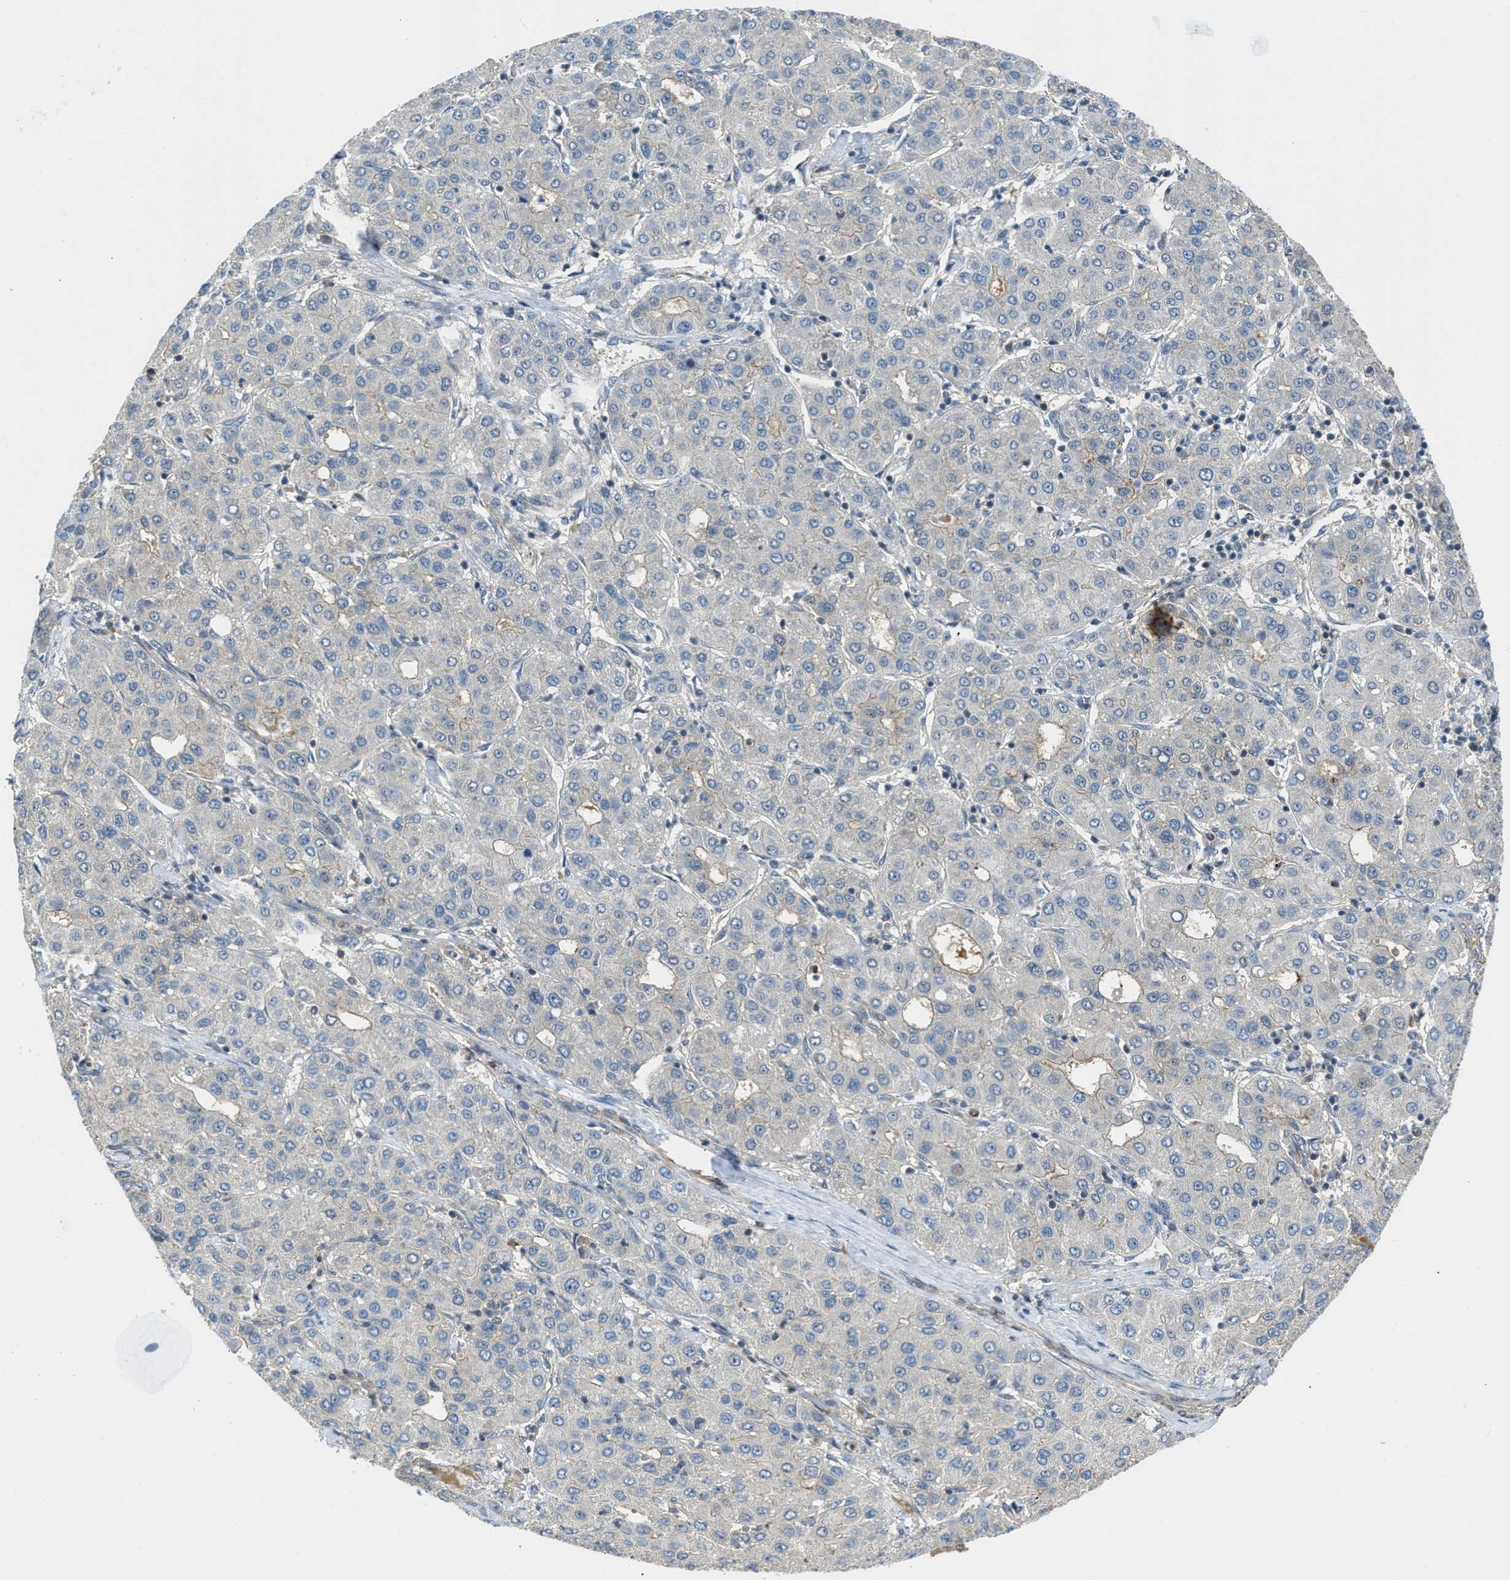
{"staining": {"intensity": "negative", "quantity": "none", "location": "none"}, "tissue": "liver cancer", "cell_type": "Tumor cells", "image_type": "cancer", "snomed": [{"axis": "morphology", "description": "Carcinoma, Hepatocellular, NOS"}, {"axis": "topography", "description": "Liver"}], "caption": "Immunohistochemistry of human hepatocellular carcinoma (liver) exhibits no positivity in tumor cells.", "gene": "SESN2", "patient": {"sex": "male", "age": 65}}